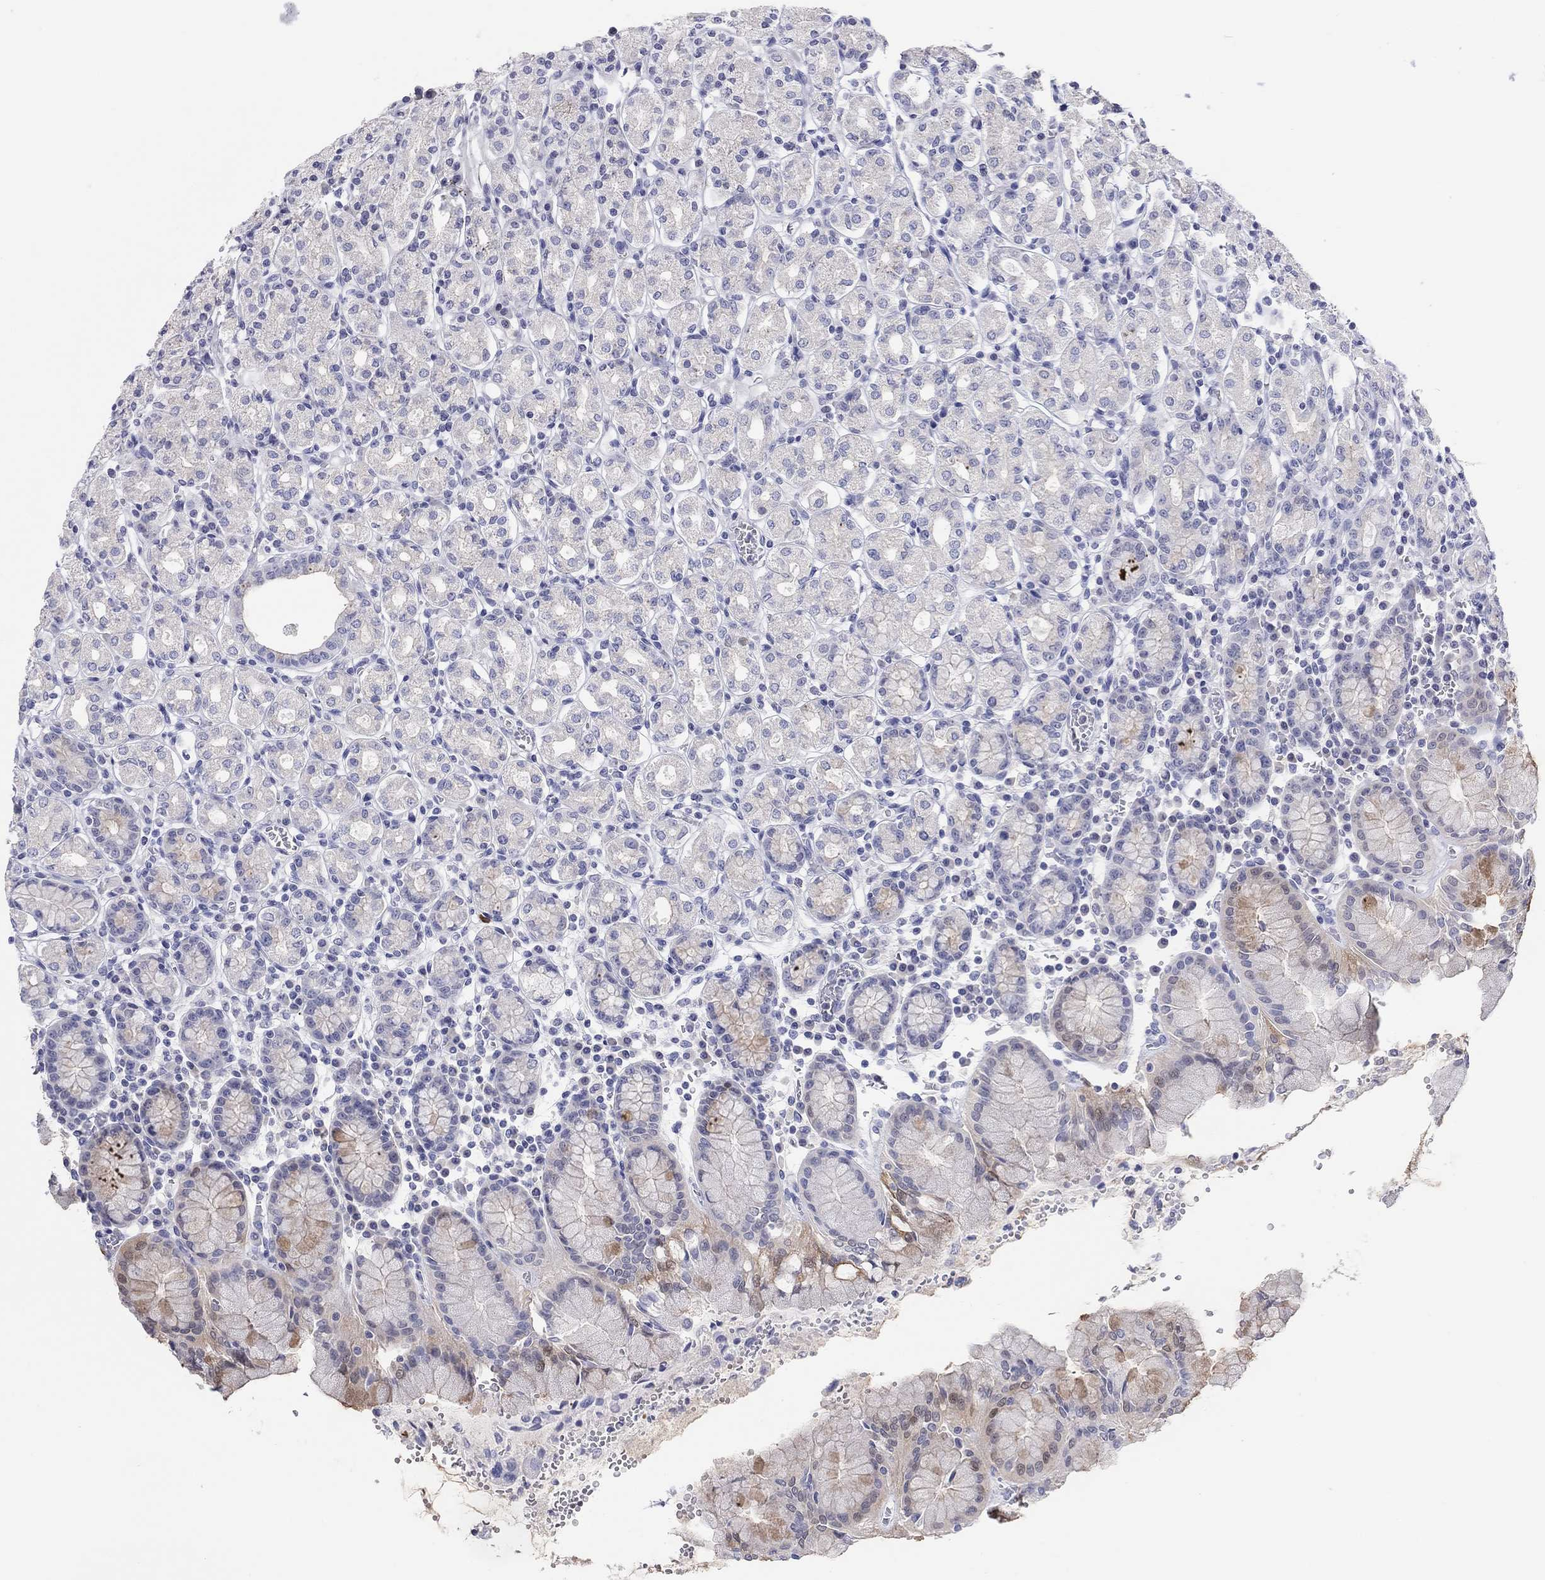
{"staining": {"intensity": "weak", "quantity": "<25%", "location": "cytoplasmic/membranous"}, "tissue": "stomach", "cell_type": "Glandular cells", "image_type": "normal", "snomed": [{"axis": "morphology", "description": "Normal tissue, NOS"}, {"axis": "topography", "description": "Stomach, upper"}, {"axis": "topography", "description": "Stomach"}], "caption": "Image shows no protein positivity in glandular cells of benign stomach.", "gene": "CPNE6", "patient": {"sex": "male", "age": 62}}